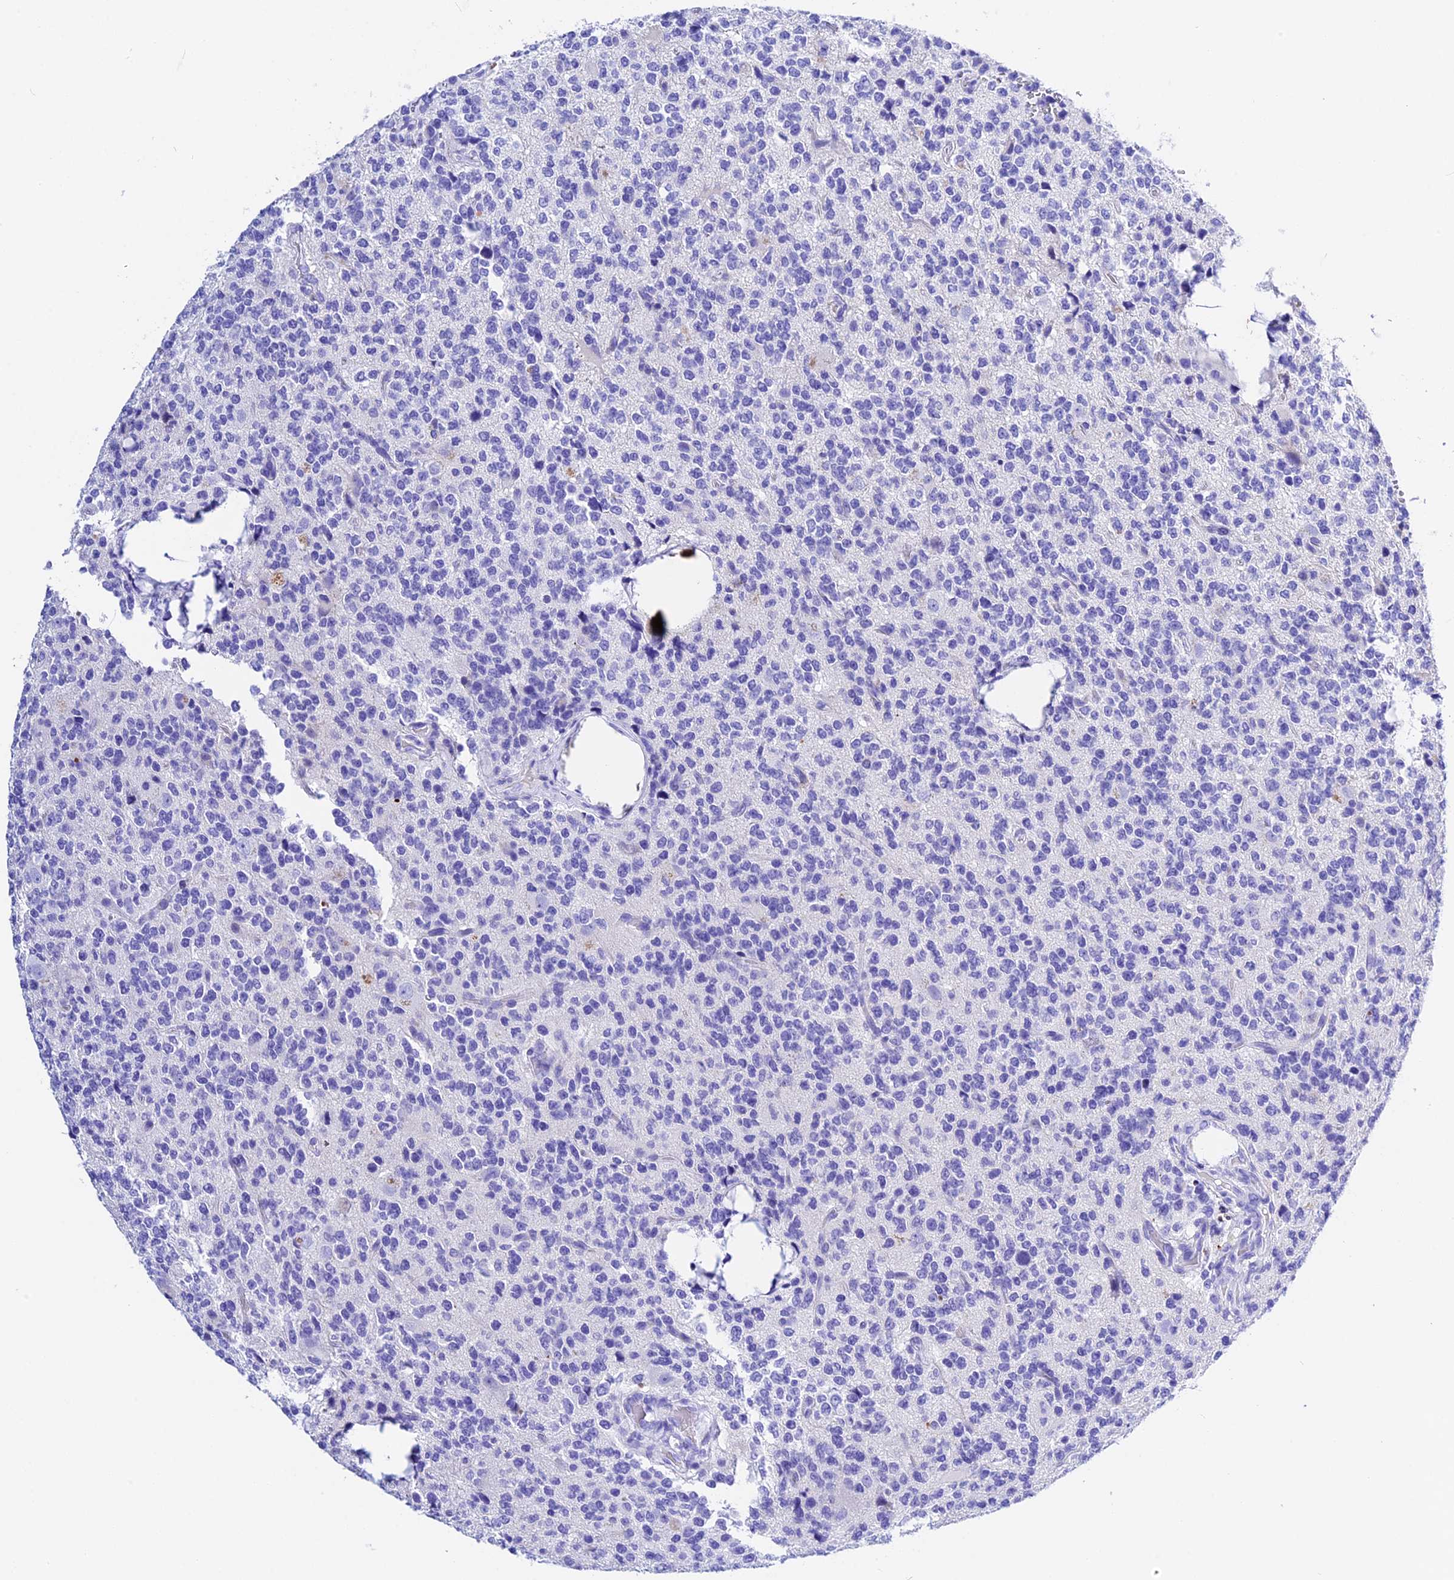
{"staining": {"intensity": "negative", "quantity": "none", "location": "none"}, "tissue": "glioma", "cell_type": "Tumor cells", "image_type": "cancer", "snomed": [{"axis": "morphology", "description": "Glioma, malignant, High grade"}, {"axis": "topography", "description": "Brain"}], "caption": "Micrograph shows no significant protein staining in tumor cells of malignant glioma (high-grade).", "gene": "PSG11", "patient": {"sex": "female", "age": 62}}